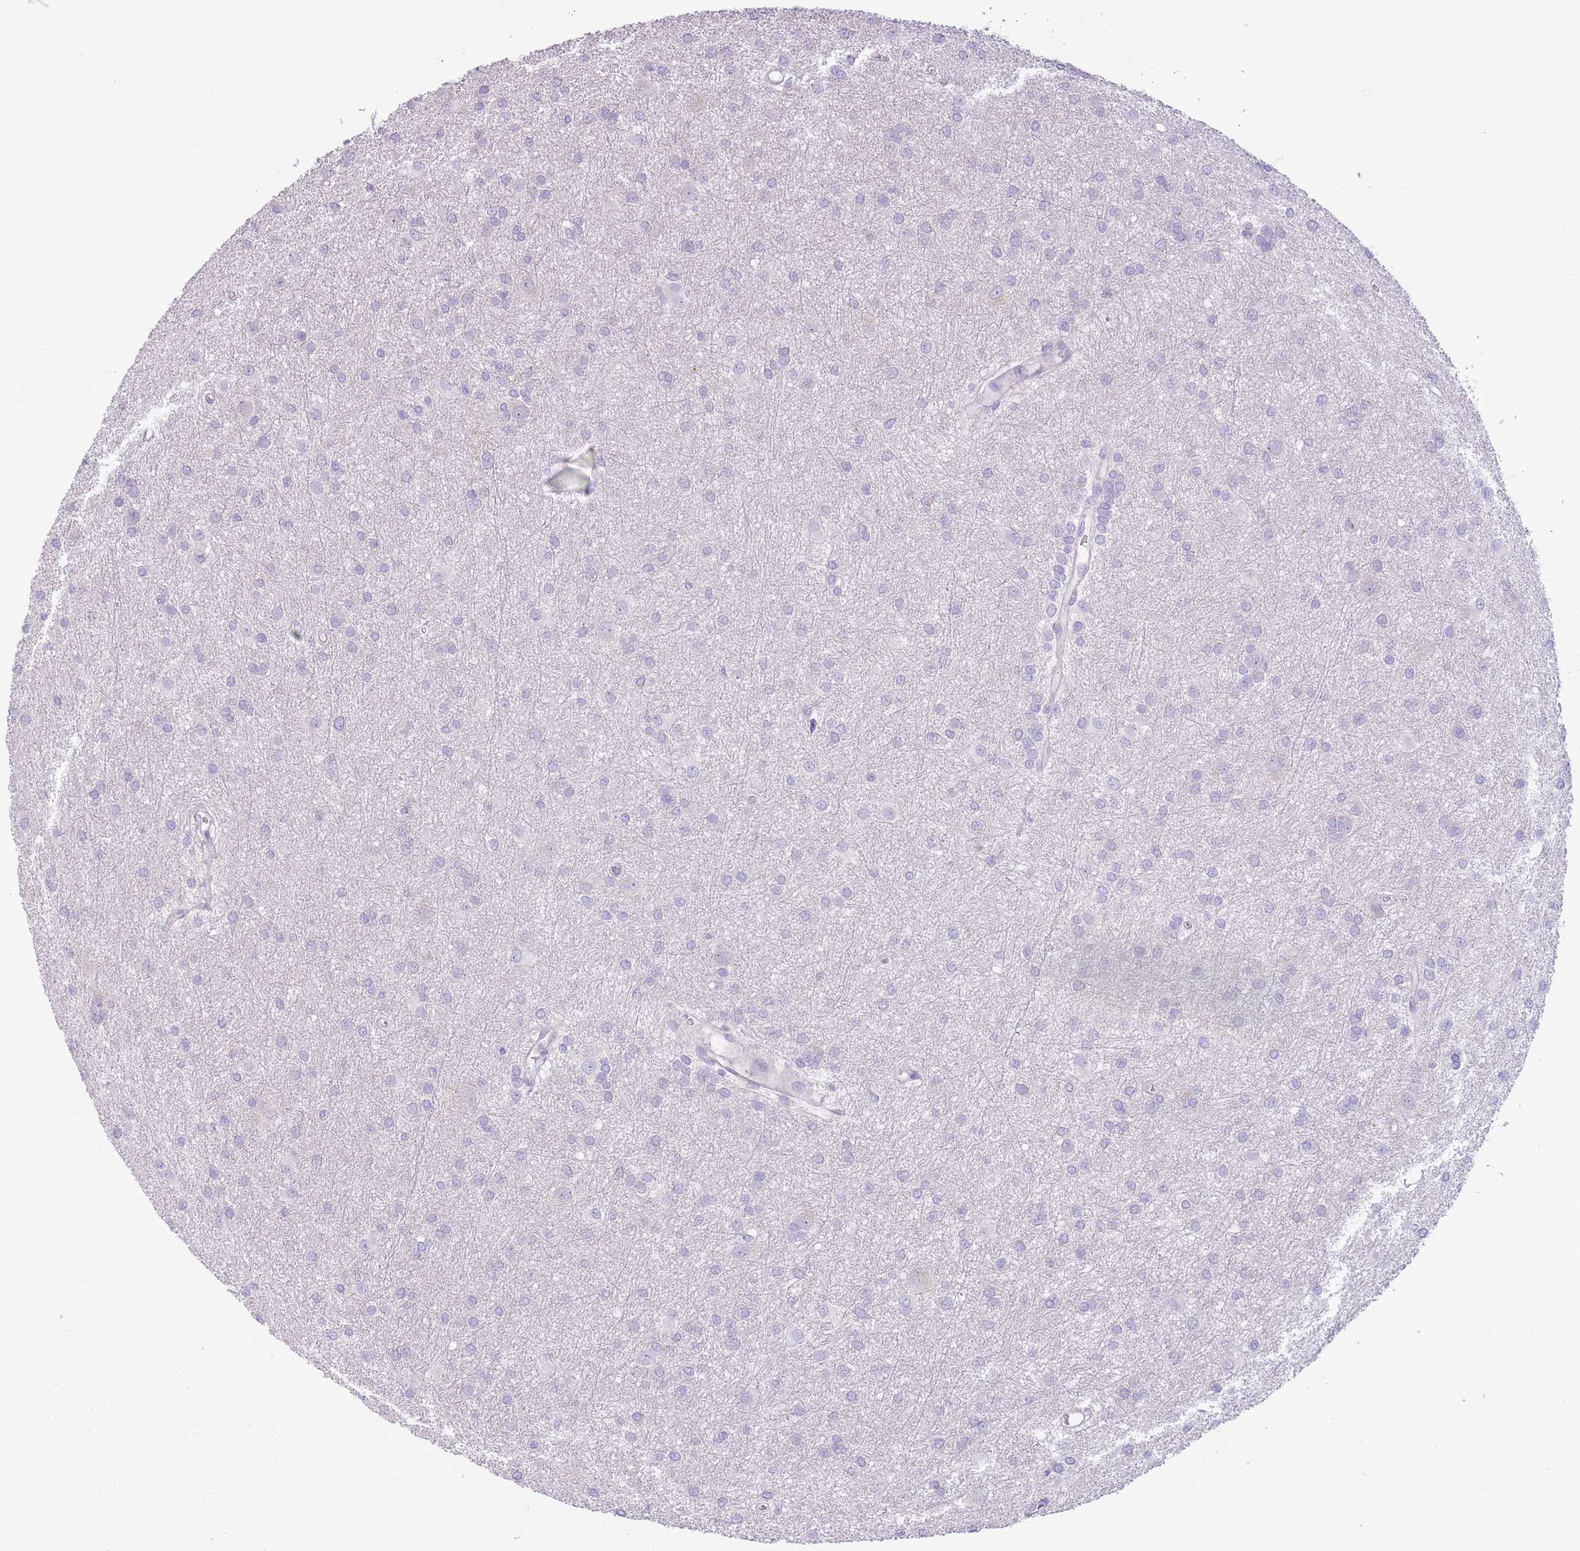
{"staining": {"intensity": "negative", "quantity": "none", "location": "none"}, "tissue": "glioma", "cell_type": "Tumor cells", "image_type": "cancer", "snomed": [{"axis": "morphology", "description": "Glioma, malignant, High grade"}, {"axis": "topography", "description": "Brain"}], "caption": "An IHC image of glioma is shown. There is no staining in tumor cells of glioma.", "gene": "ZNF697", "patient": {"sex": "female", "age": 50}}